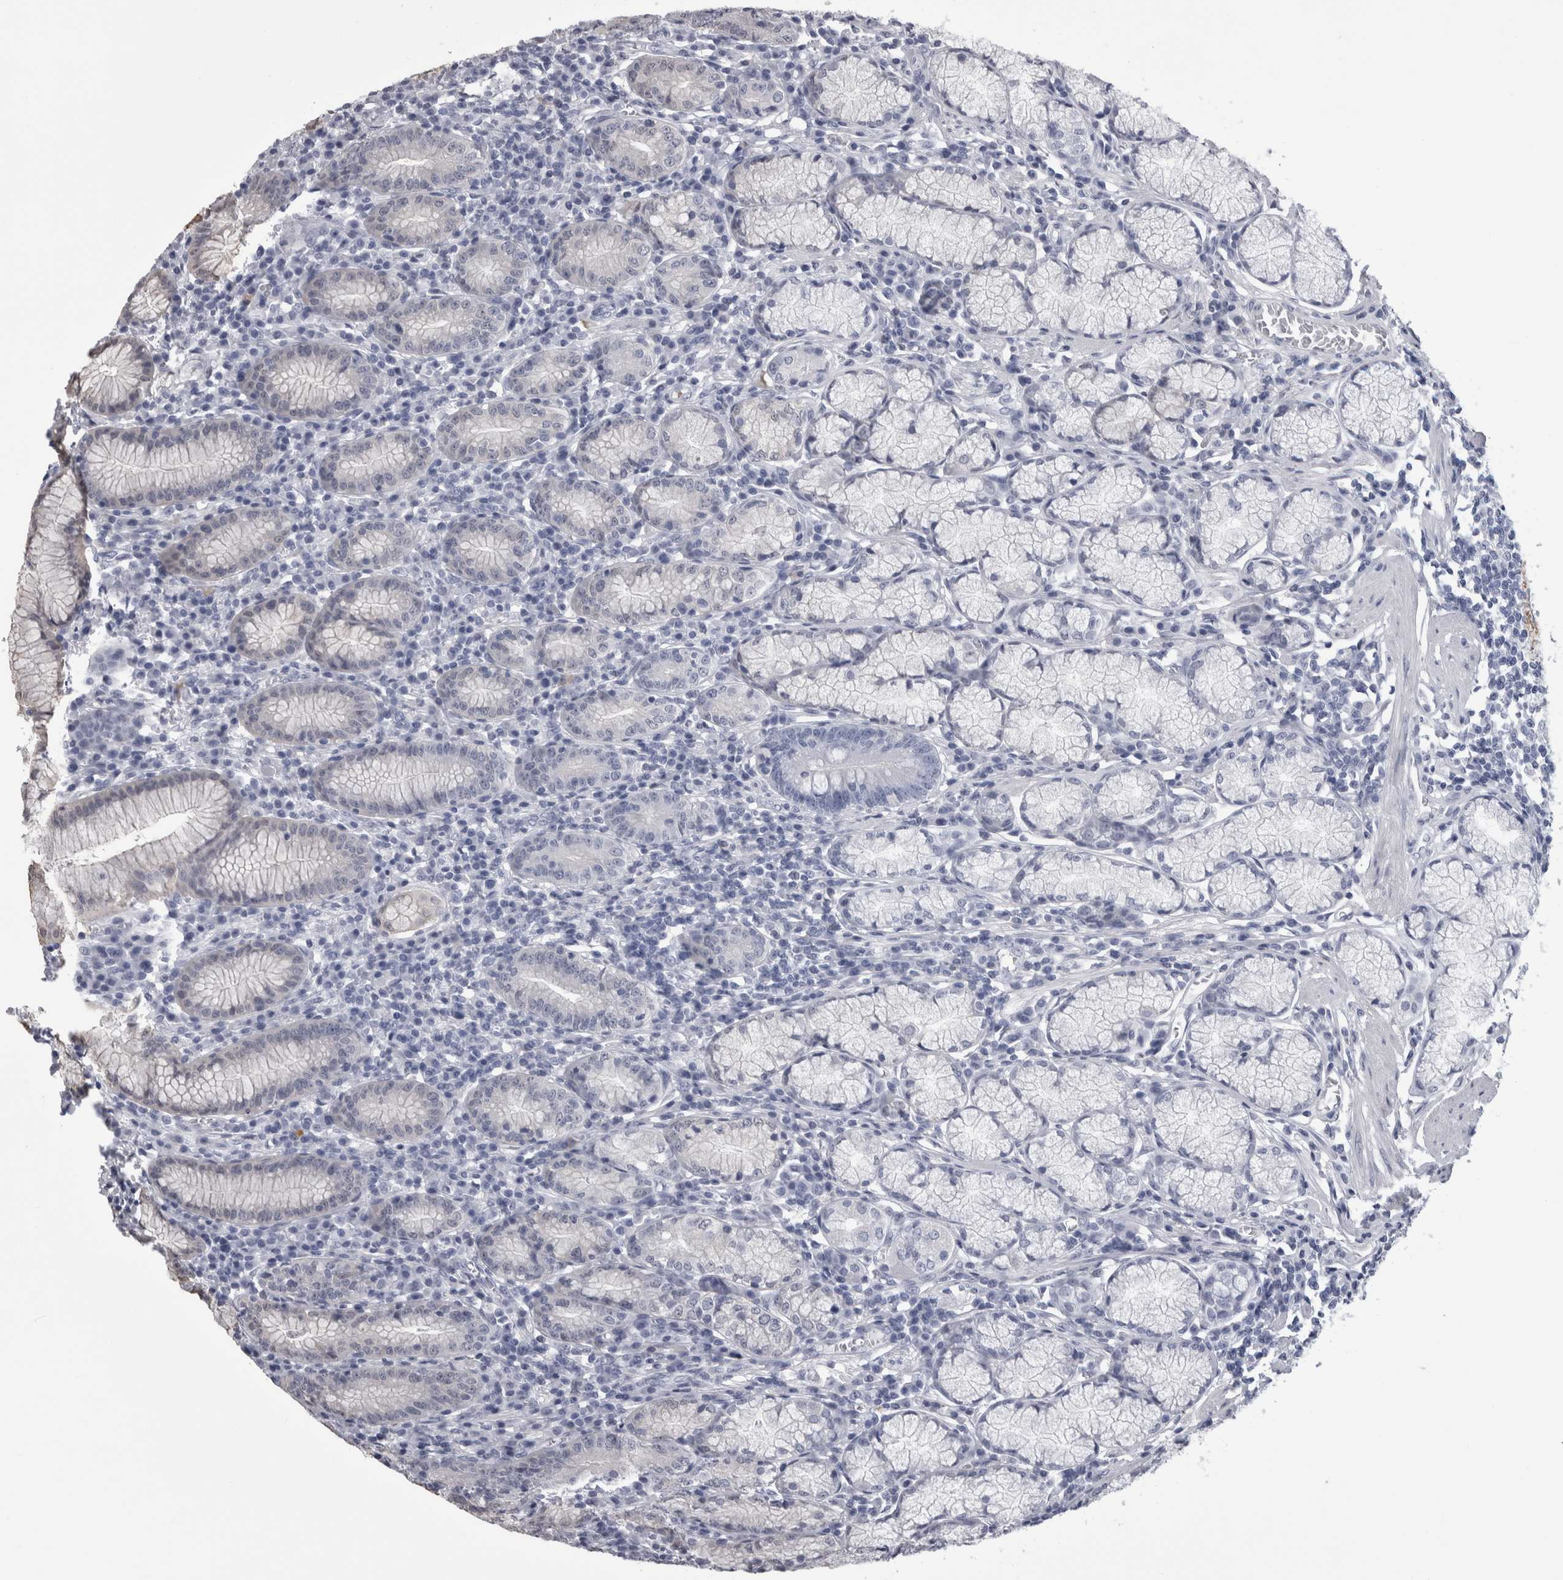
{"staining": {"intensity": "negative", "quantity": "none", "location": "none"}, "tissue": "stomach", "cell_type": "Glandular cells", "image_type": "normal", "snomed": [{"axis": "morphology", "description": "Normal tissue, NOS"}, {"axis": "topography", "description": "Stomach"}], "caption": "Glandular cells show no significant protein expression in normal stomach. (Stains: DAB (3,3'-diaminobenzidine) IHC with hematoxylin counter stain, Microscopy: brightfield microscopy at high magnification).", "gene": "ALDH8A1", "patient": {"sex": "male", "age": 55}}